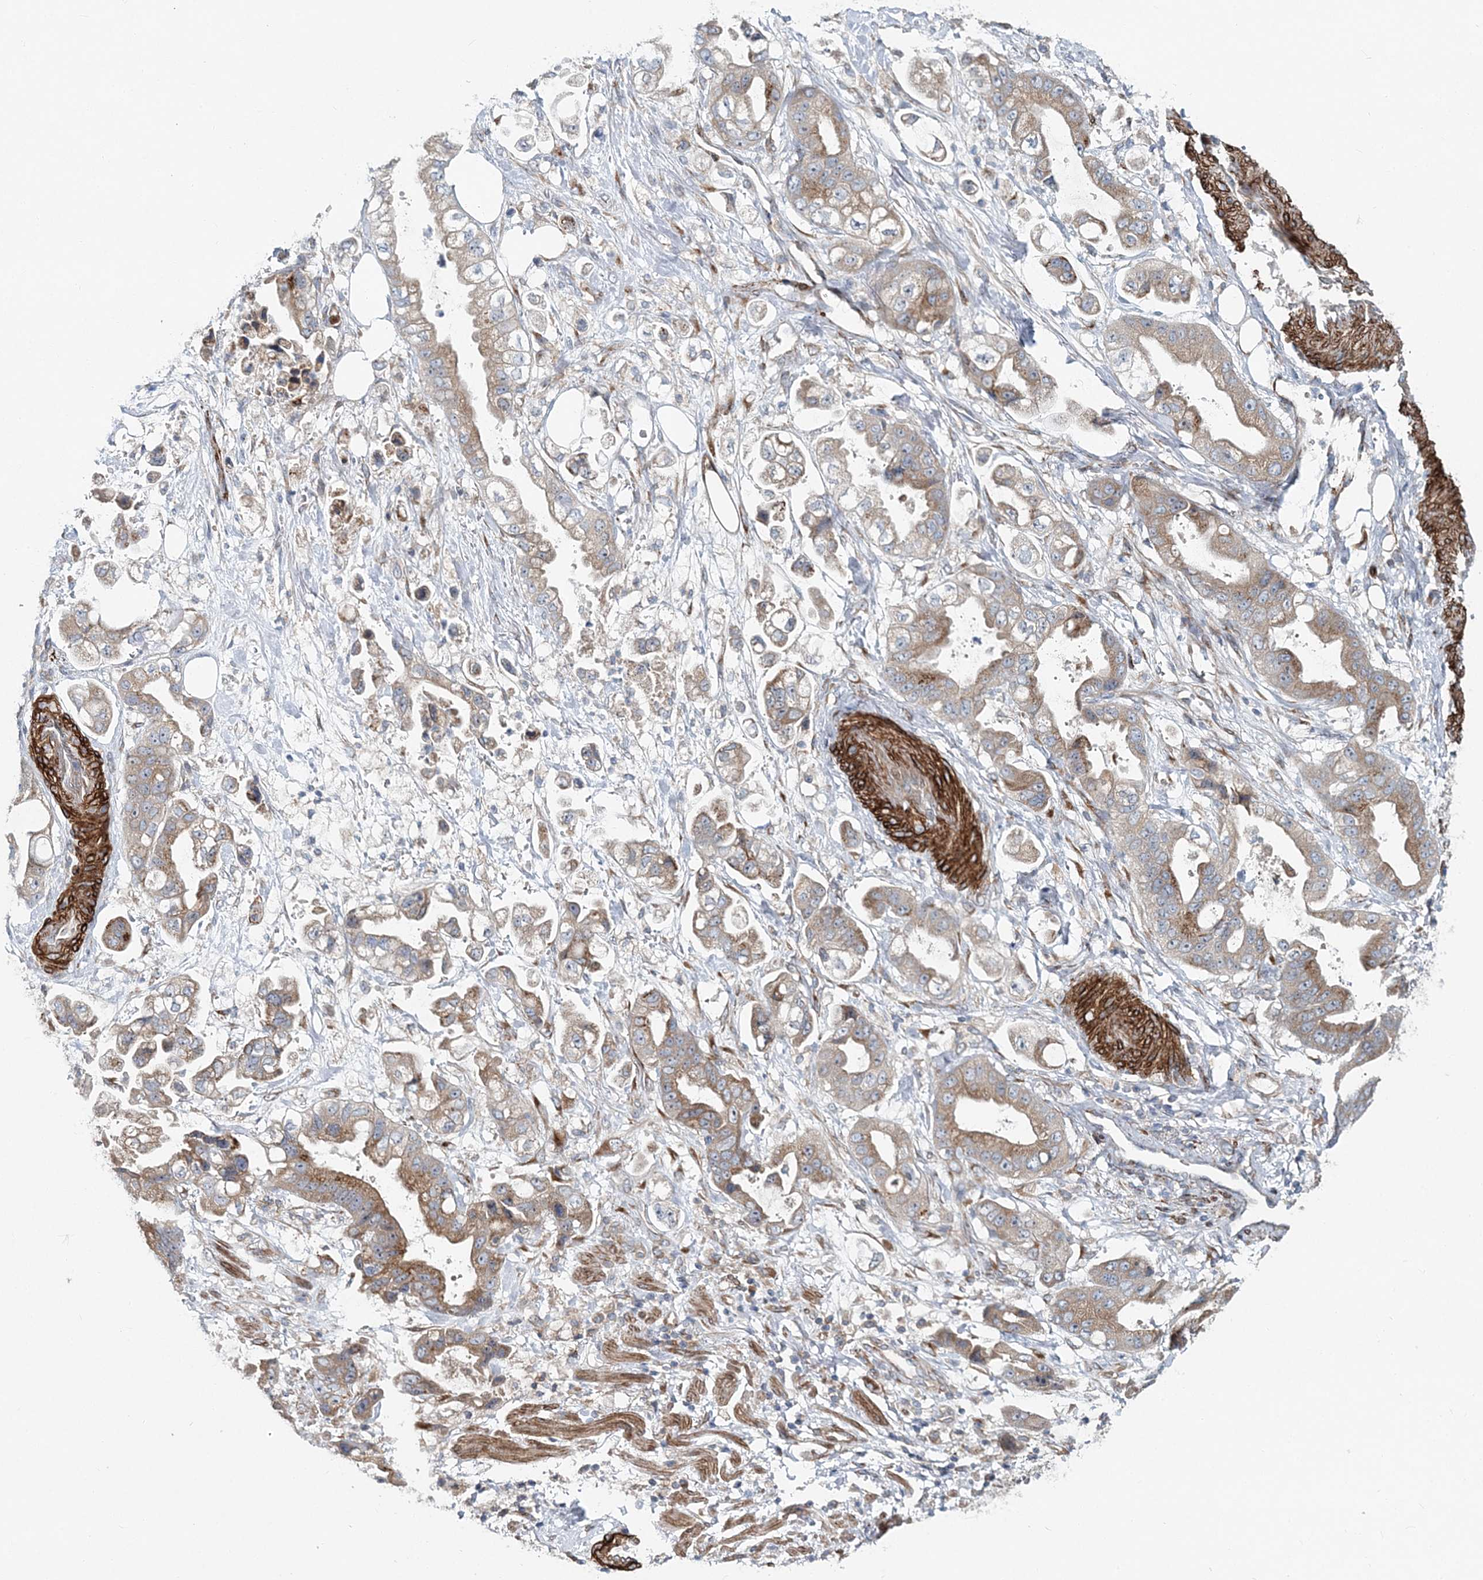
{"staining": {"intensity": "weak", "quantity": ">75%", "location": "cytoplasmic/membranous"}, "tissue": "stomach cancer", "cell_type": "Tumor cells", "image_type": "cancer", "snomed": [{"axis": "morphology", "description": "Adenocarcinoma, NOS"}, {"axis": "topography", "description": "Stomach"}], "caption": "Weak cytoplasmic/membranous staining is appreciated in about >75% of tumor cells in stomach cancer. (DAB IHC with brightfield microscopy, high magnification).", "gene": "NBAS", "patient": {"sex": "male", "age": 62}}